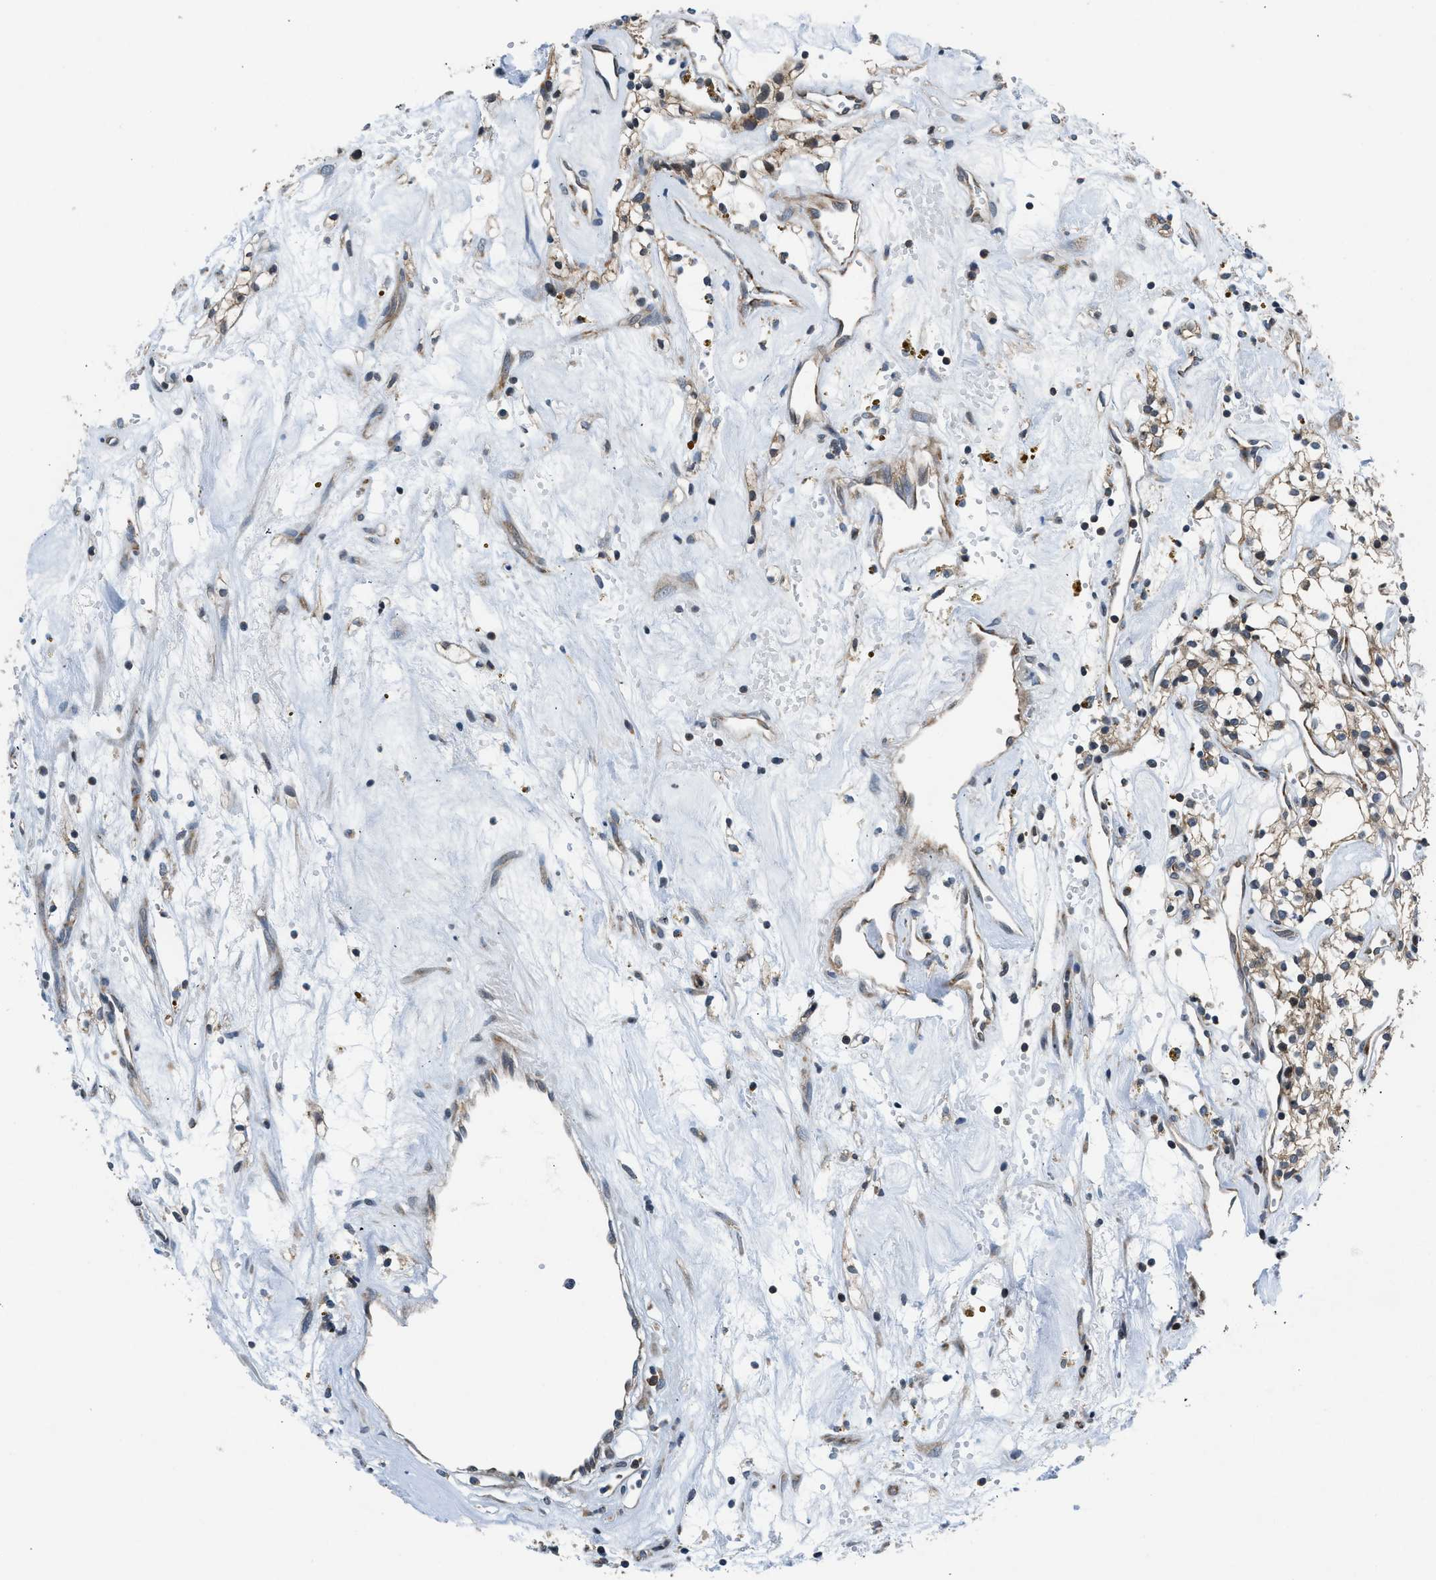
{"staining": {"intensity": "weak", "quantity": ">75%", "location": "cytoplasmic/membranous"}, "tissue": "renal cancer", "cell_type": "Tumor cells", "image_type": "cancer", "snomed": [{"axis": "morphology", "description": "Adenocarcinoma, NOS"}, {"axis": "topography", "description": "Kidney"}], "caption": "Renal cancer stained for a protein (brown) shows weak cytoplasmic/membranous positive staining in approximately >75% of tumor cells.", "gene": "PA2G4", "patient": {"sex": "male", "age": 59}}